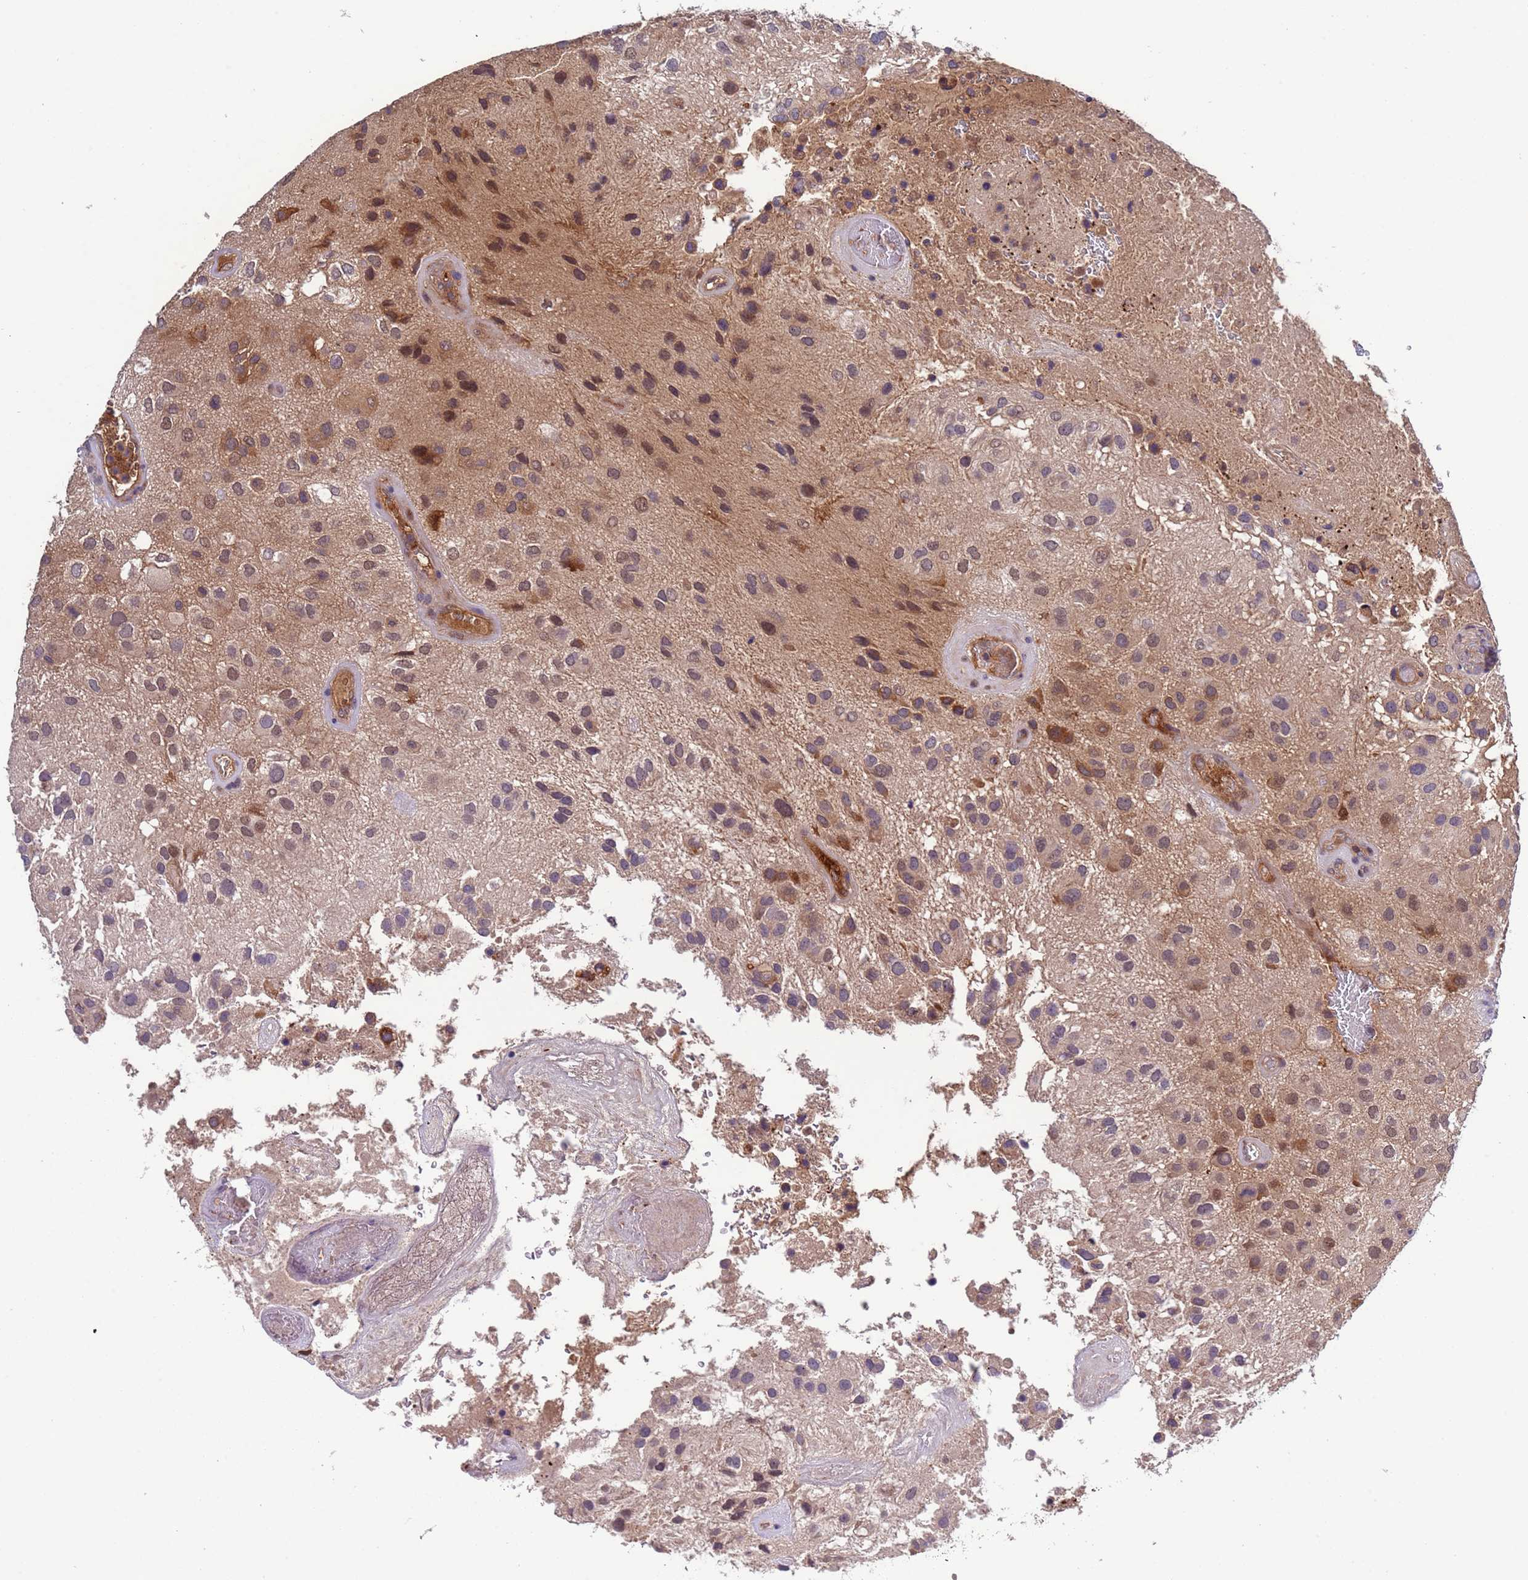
{"staining": {"intensity": "moderate", "quantity": "25%-75%", "location": "cytoplasmic/membranous,nuclear"}, "tissue": "glioma", "cell_type": "Tumor cells", "image_type": "cancer", "snomed": [{"axis": "morphology", "description": "Glioma, malignant, Low grade"}, {"axis": "topography", "description": "Brain"}], "caption": "Immunohistochemistry histopathology image of neoplastic tissue: malignant glioma (low-grade) stained using immunohistochemistry displays medium levels of moderate protein expression localized specifically in the cytoplasmic/membranous and nuclear of tumor cells, appearing as a cytoplasmic/membranous and nuclear brown color.", "gene": "PARP16", "patient": {"sex": "male", "age": 66}}